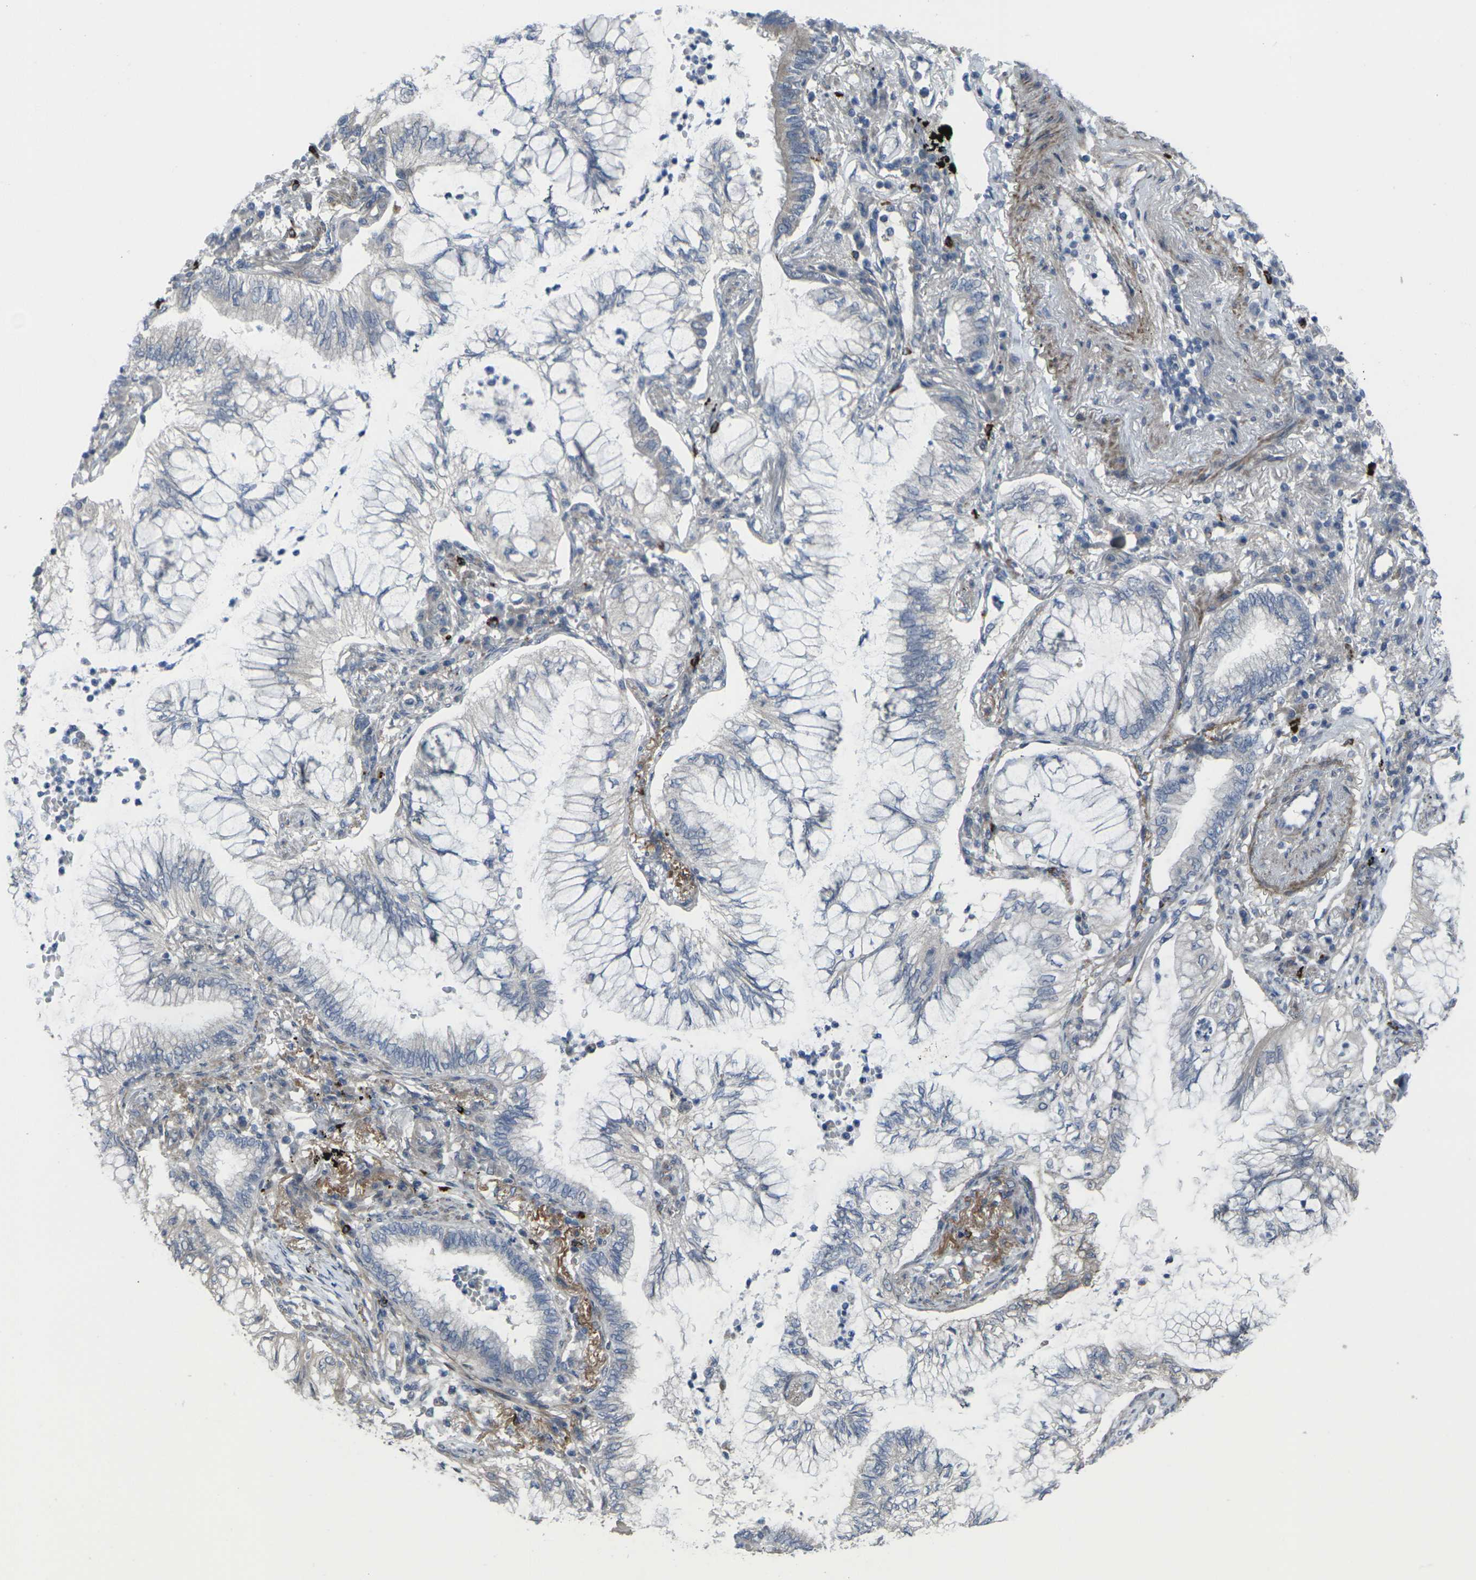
{"staining": {"intensity": "weak", "quantity": "<25%", "location": "cytoplasmic/membranous"}, "tissue": "lung cancer", "cell_type": "Tumor cells", "image_type": "cancer", "snomed": [{"axis": "morphology", "description": "Normal tissue, NOS"}, {"axis": "morphology", "description": "Adenocarcinoma, NOS"}, {"axis": "topography", "description": "Bronchus"}, {"axis": "topography", "description": "Lung"}], "caption": "An immunohistochemistry micrograph of lung cancer is shown. There is no staining in tumor cells of lung cancer.", "gene": "CCR10", "patient": {"sex": "female", "age": 70}}